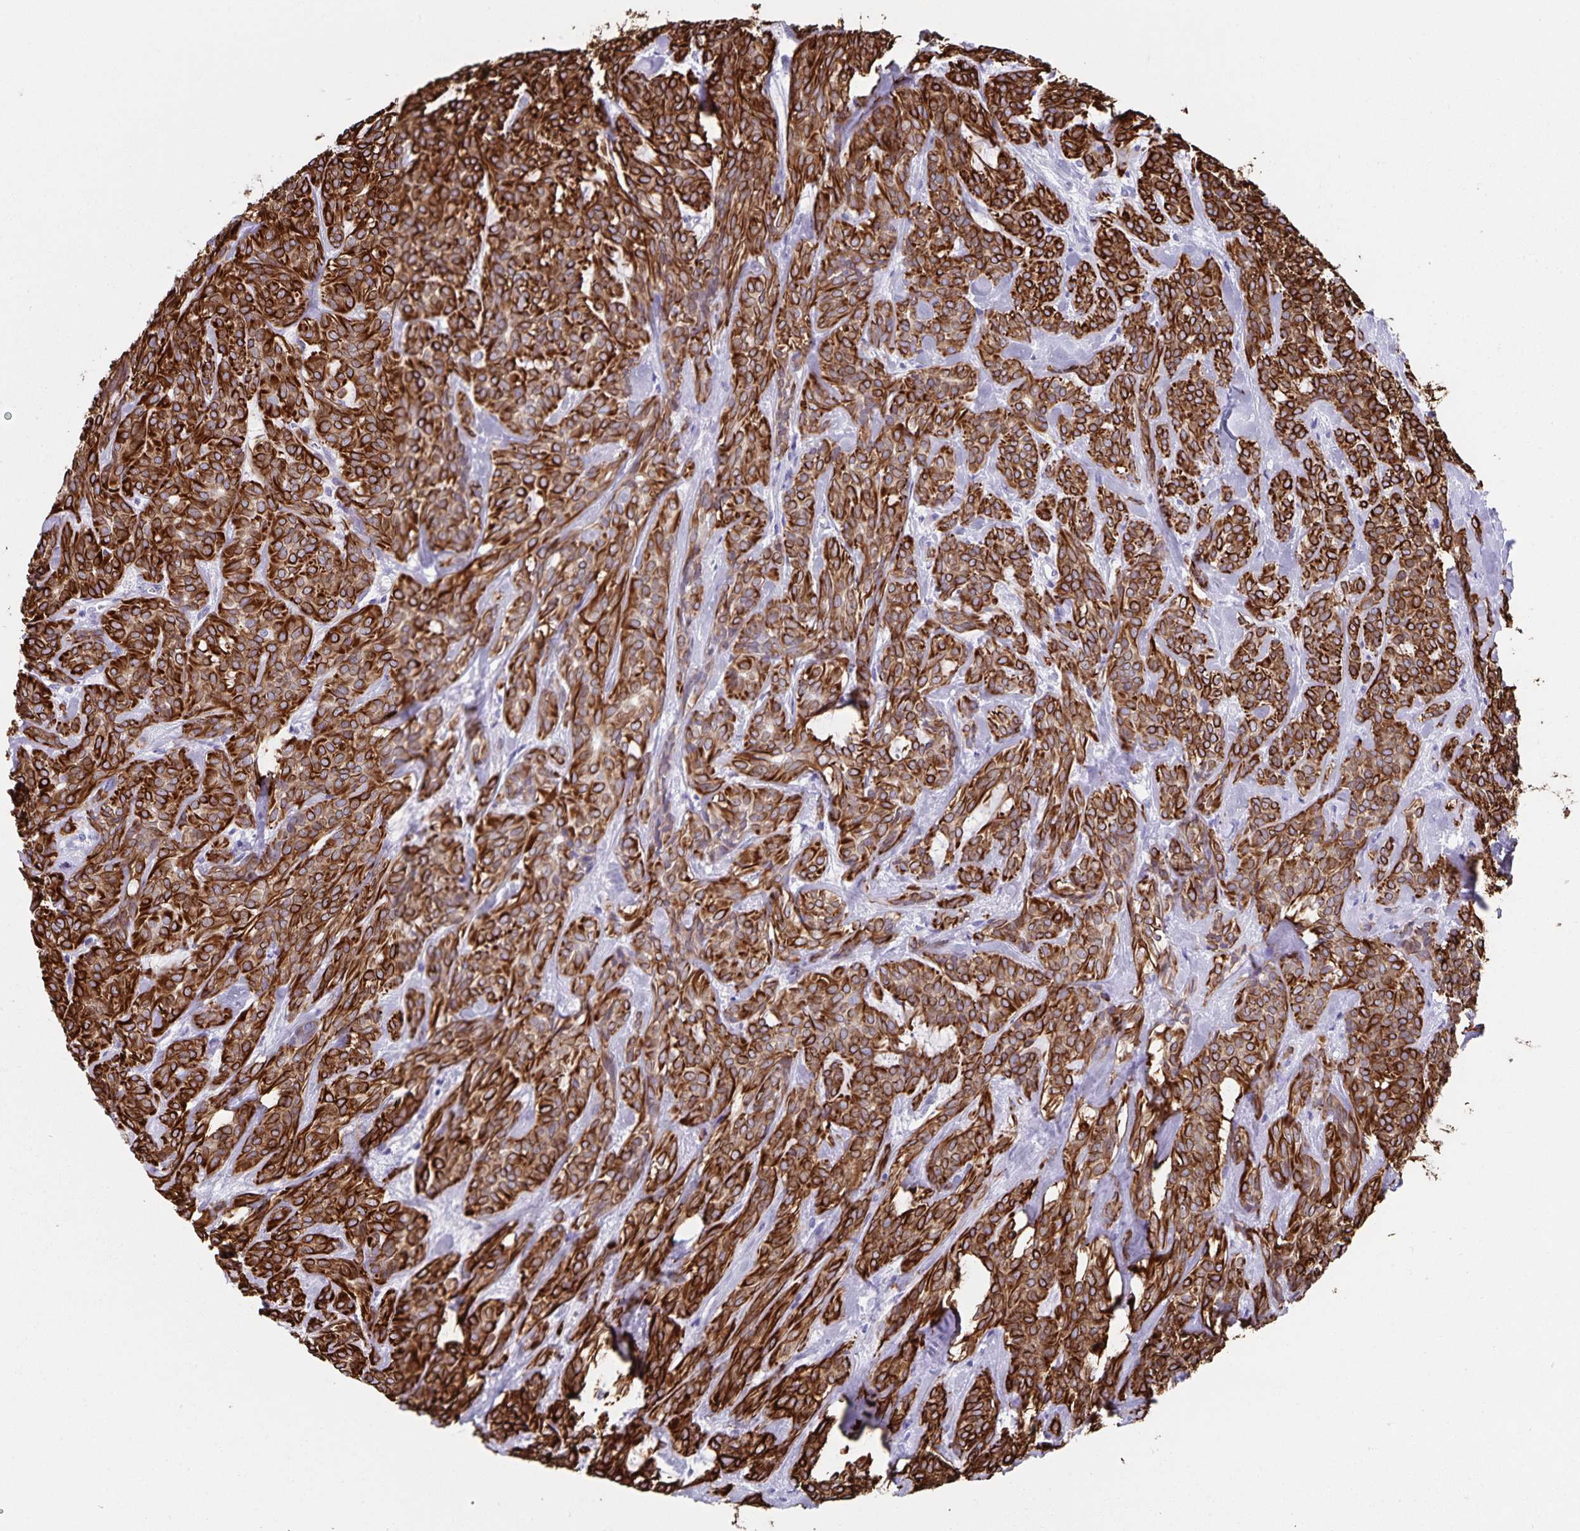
{"staining": {"intensity": "strong", "quantity": ">75%", "location": "cytoplasmic/membranous"}, "tissue": "head and neck cancer", "cell_type": "Tumor cells", "image_type": "cancer", "snomed": [{"axis": "morphology", "description": "Adenocarcinoma, NOS"}, {"axis": "topography", "description": "Head-Neck"}], "caption": "There is high levels of strong cytoplasmic/membranous staining in tumor cells of head and neck cancer, as demonstrated by immunohistochemical staining (brown color).", "gene": "SYNM", "patient": {"sex": "female", "age": 57}}